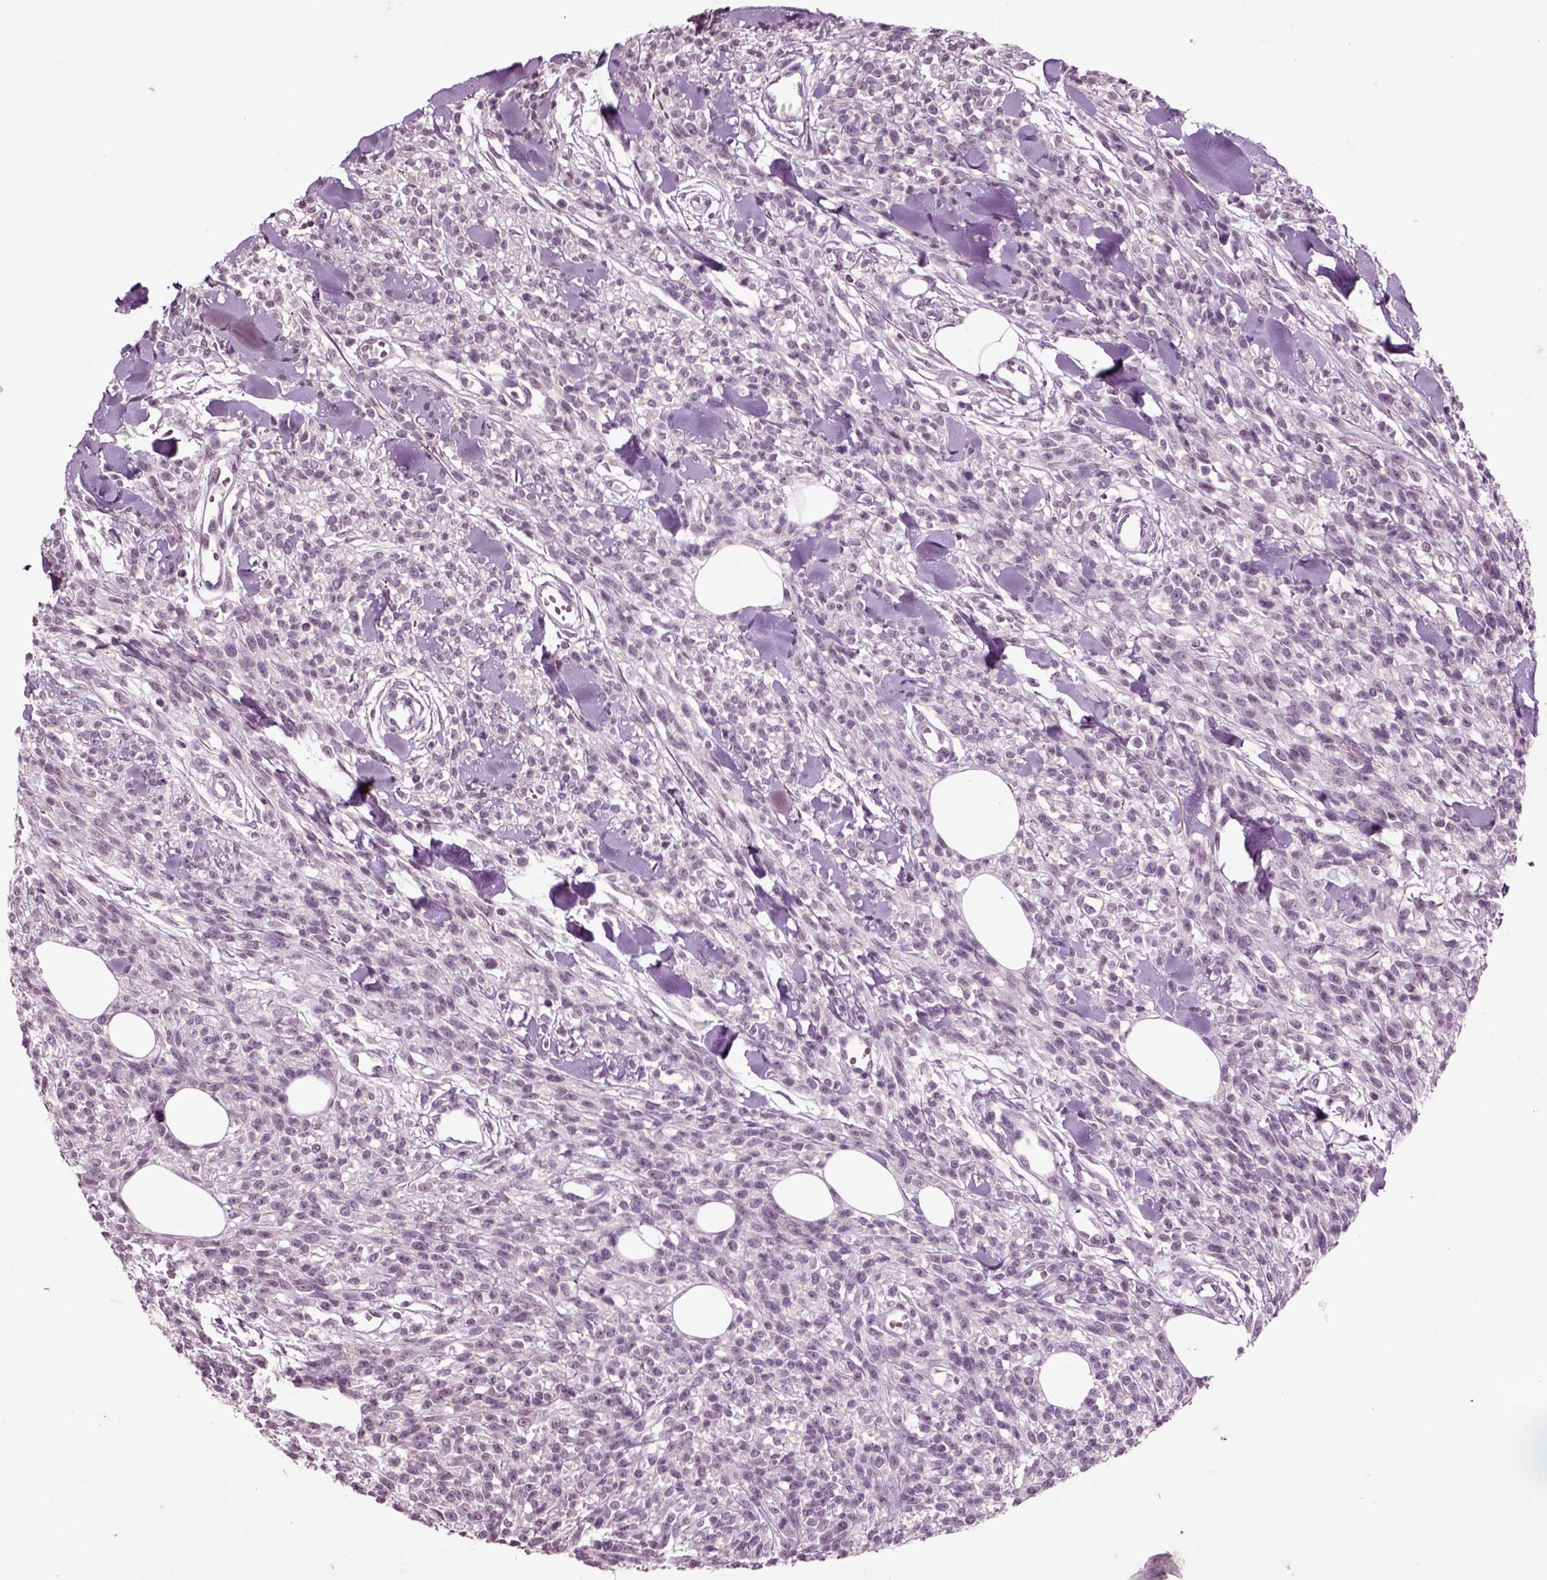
{"staining": {"intensity": "negative", "quantity": "none", "location": "none"}, "tissue": "melanoma", "cell_type": "Tumor cells", "image_type": "cancer", "snomed": [{"axis": "morphology", "description": "Malignant melanoma, NOS"}, {"axis": "topography", "description": "Skin"}, {"axis": "topography", "description": "Skin of trunk"}], "caption": "High power microscopy histopathology image of an immunohistochemistry (IHC) micrograph of malignant melanoma, revealing no significant positivity in tumor cells.", "gene": "CHGB", "patient": {"sex": "male", "age": 74}}